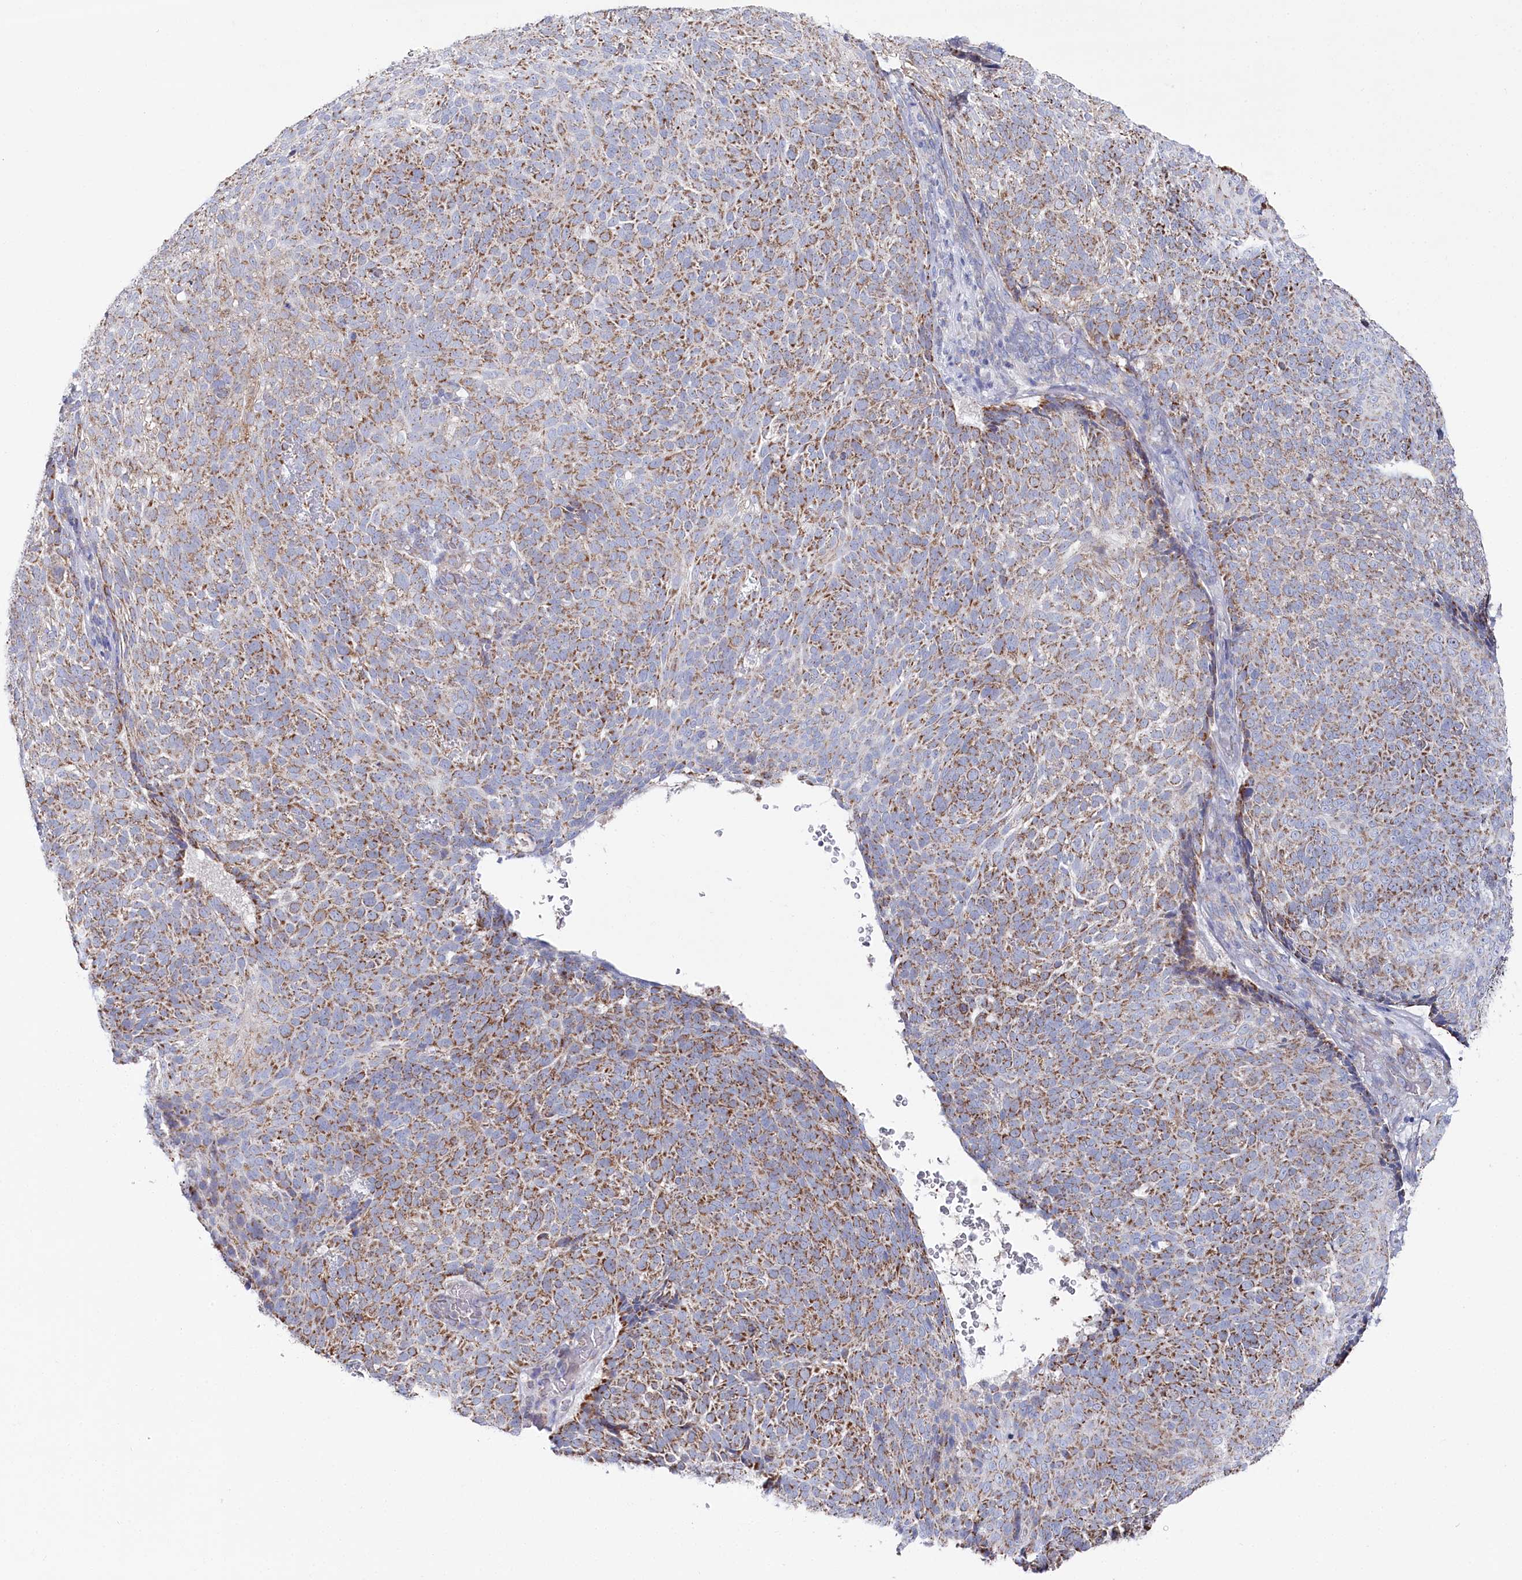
{"staining": {"intensity": "moderate", "quantity": ">75%", "location": "cytoplasmic/membranous"}, "tissue": "skin cancer", "cell_type": "Tumor cells", "image_type": "cancer", "snomed": [{"axis": "morphology", "description": "Basal cell carcinoma"}, {"axis": "topography", "description": "Skin"}], "caption": "High-magnification brightfield microscopy of skin cancer (basal cell carcinoma) stained with DAB (3,3'-diaminobenzidine) (brown) and counterstained with hematoxylin (blue). tumor cells exhibit moderate cytoplasmic/membranous staining is present in approximately>75% of cells.", "gene": "GLS2", "patient": {"sex": "male", "age": 85}}